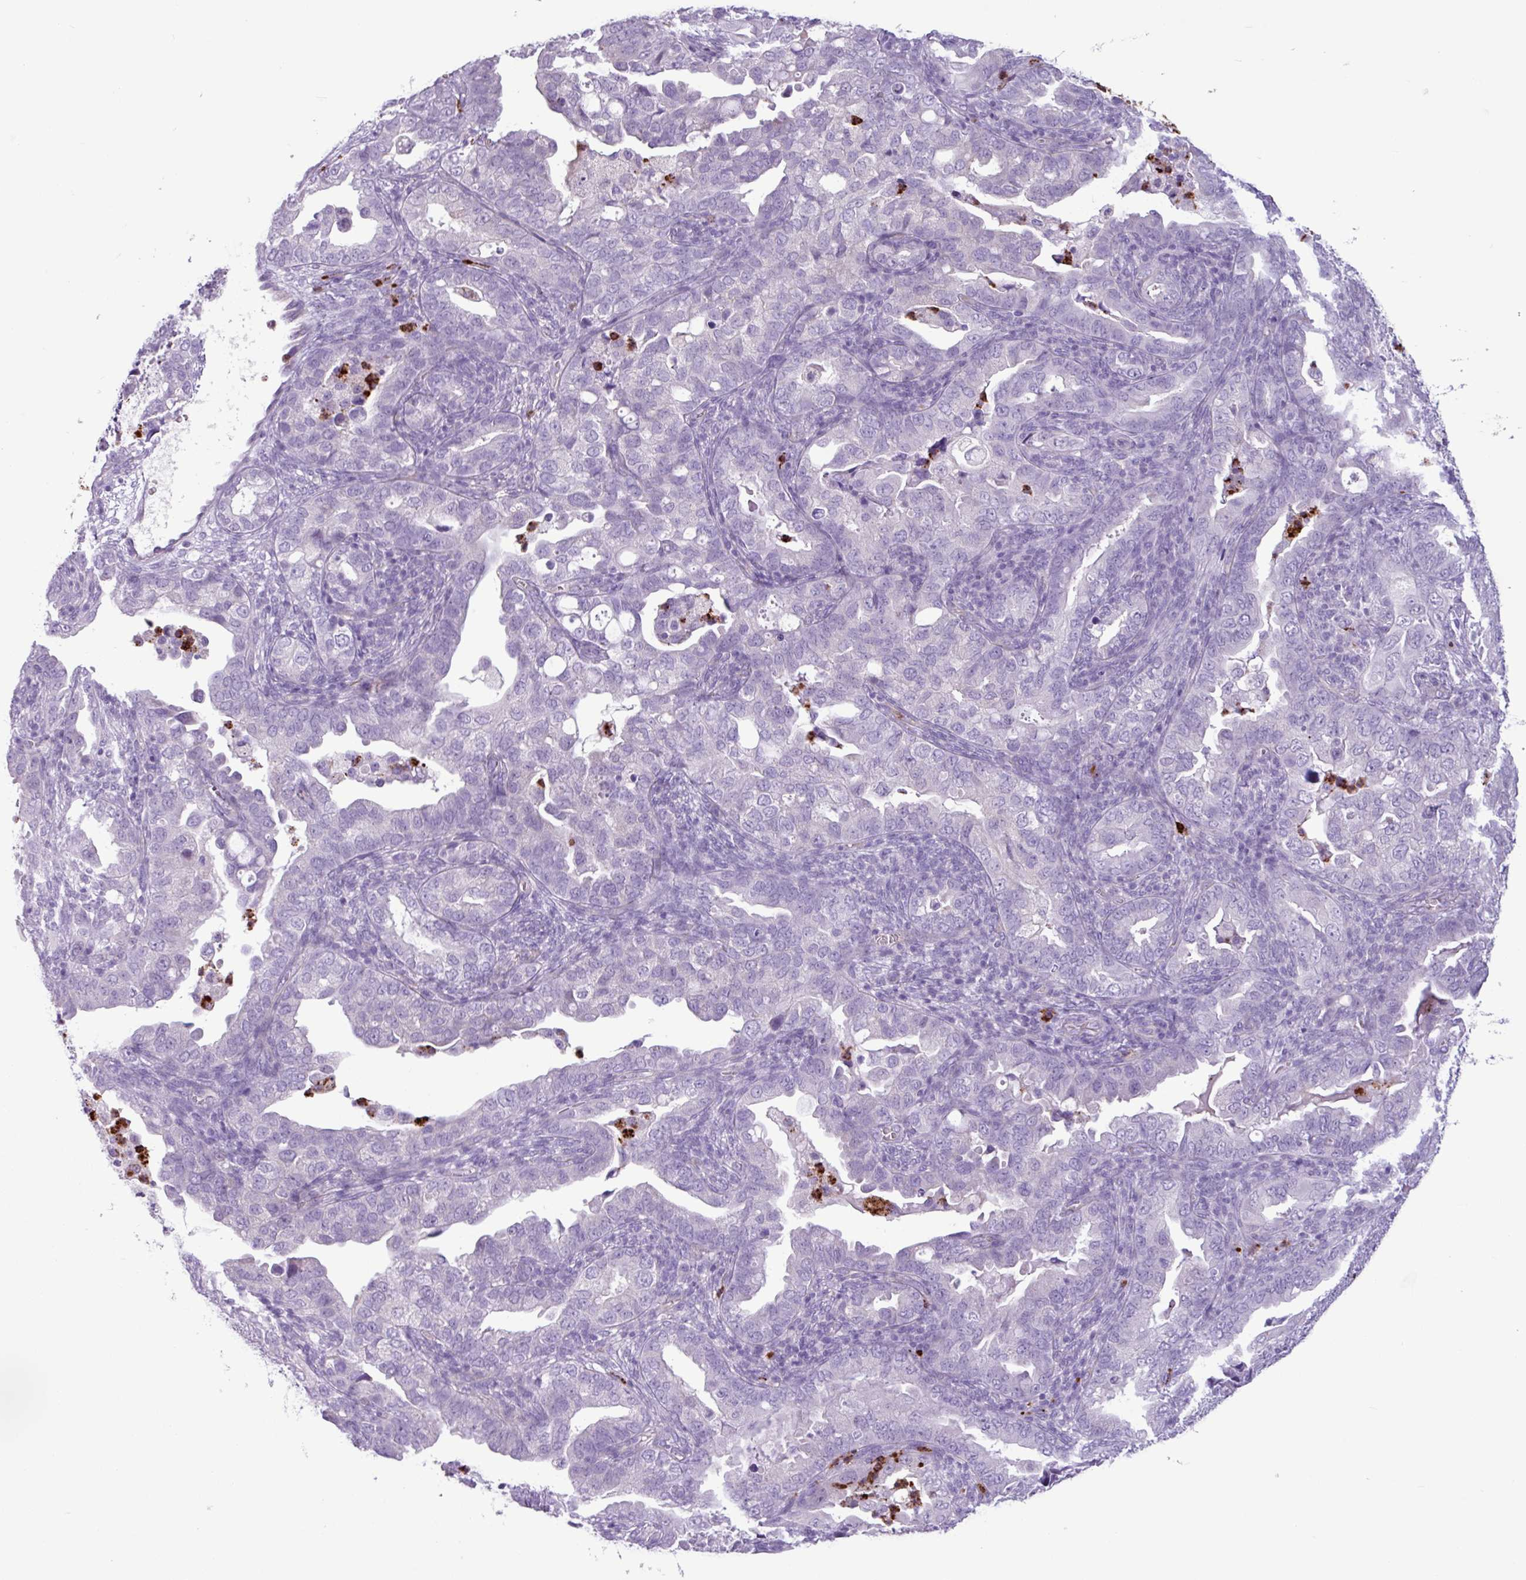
{"staining": {"intensity": "negative", "quantity": "none", "location": "none"}, "tissue": "endometrial cancer", "cell_type": "Tumor cells", "image_type": "cancer", "snomed": [{"axis": "morphology", "description": "Adenocarcinoma, NOS"}, {"axis": "topography", "description": "Endometrium"}], "caption": "An immunohistochemistry (IHC) image of endometrial cancer (adenocarcinoma) is shown. There is no staining in tumor cells of endometrial cancer (adenocarcinoma).", "gene": "TMEM178A", "patient": {"sex": "female", "age": 57}}